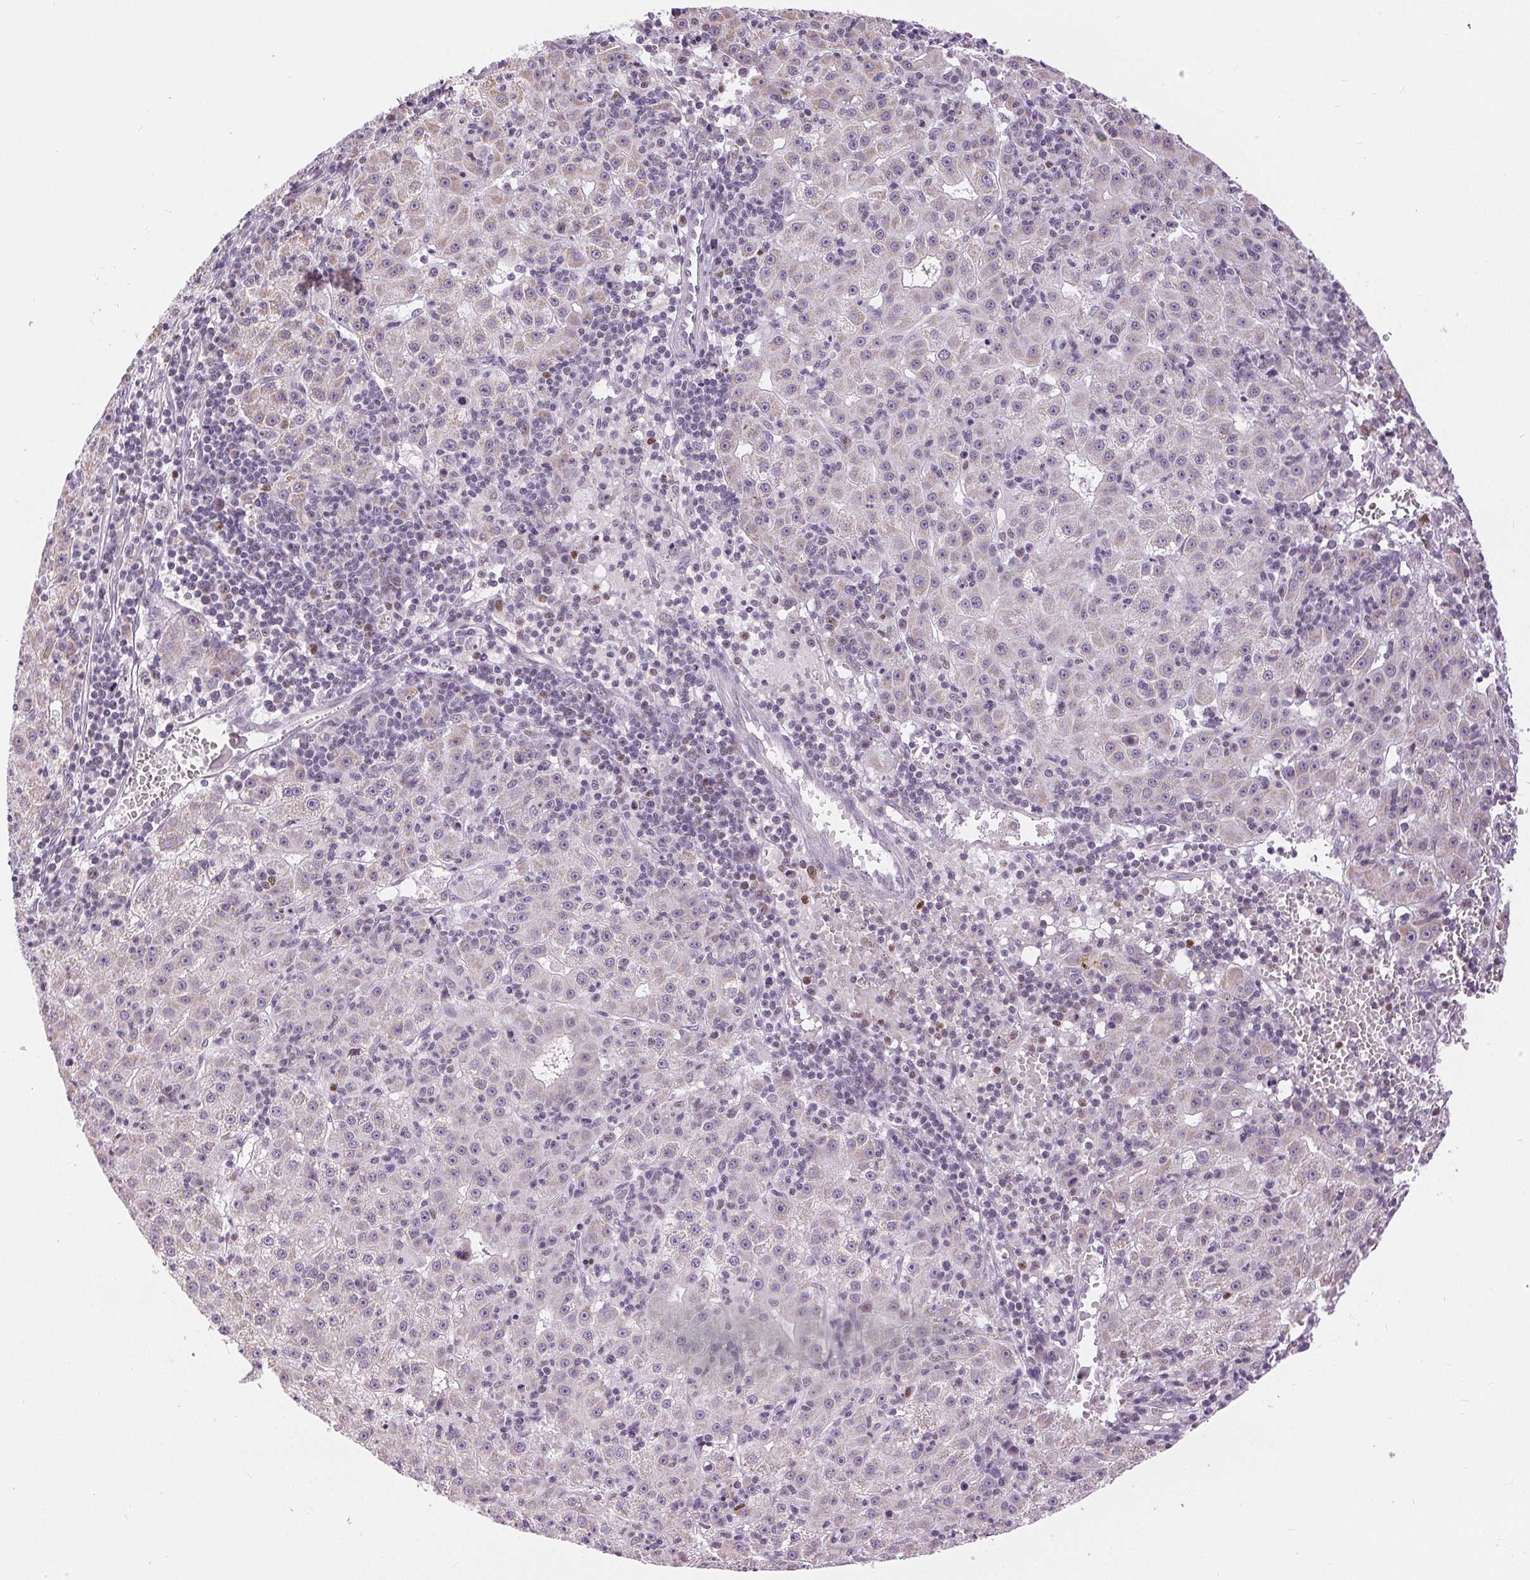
{"staining": {"intensity": "negative", "quantity": "none", "location": "none"}, "tissue": "liver cancer", "cell_type": "Tumor cells", "image_type": "cancer", "snomed": [{"axis": "morphology", "description": "Carcinoma, Hepatocellular, NOS"}, {"axis": "topography", "description": "Liver"}], "caption": "Immunohistochemistry (IHC) of human liver hepatocellular carcinoma shows no staining in tumor cells.", "gene": "POU2F2", "patient": {"sex": "male", "age": 76}}